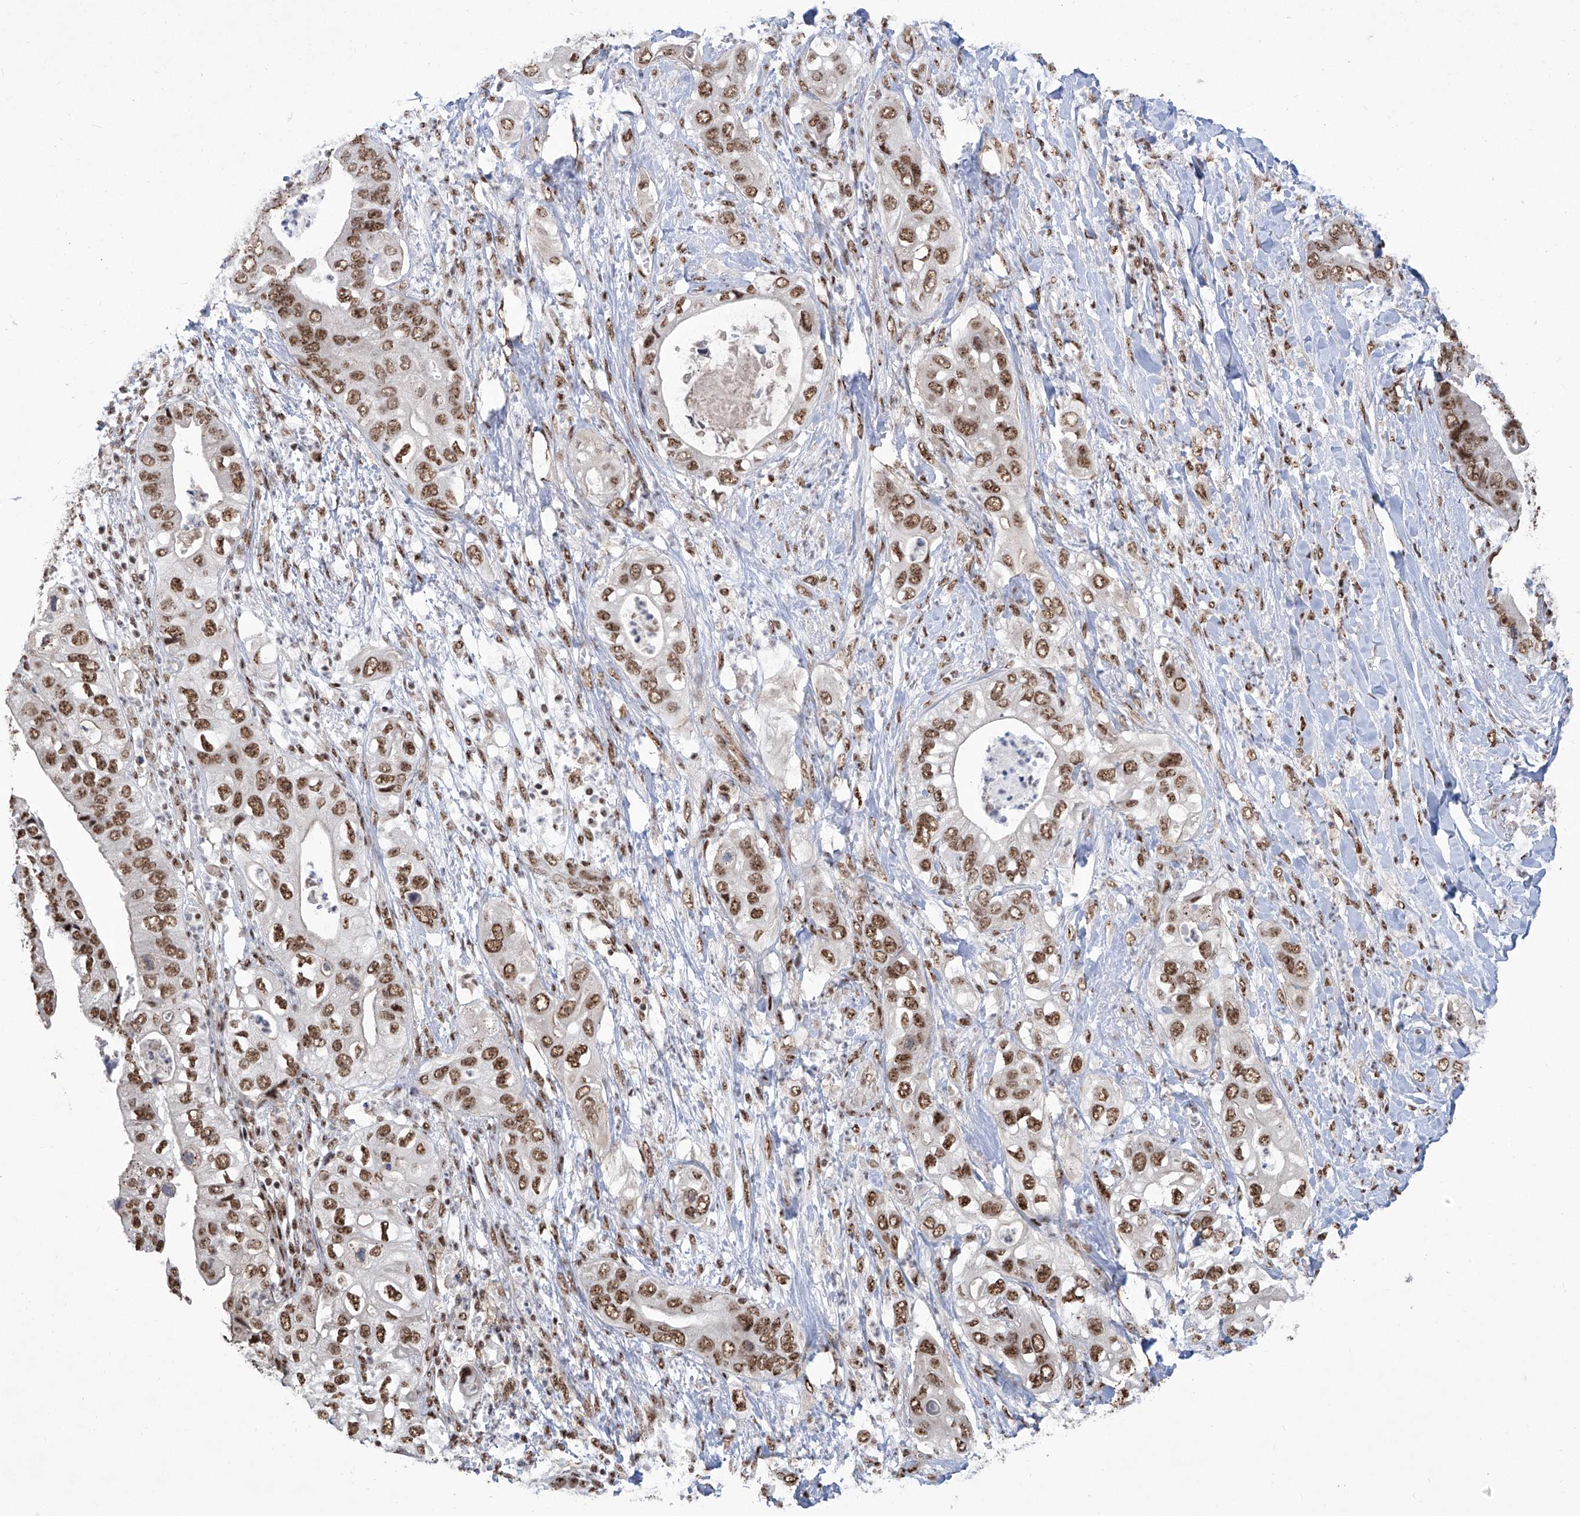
{"staining": {"intensity": "strong", "quantity": ">75%", "location": "nuclear"}, "tissue": "pancreatic cancer", "cell_type": "Tumor cells", "image_type": "cancer", "snomed": [{"axis": "morphology", "description": "Adenocarcinoma, NOS"}, {"axis": "topography", "description": "Pancreas"}], "caption": "The photomicrograph reveals staining of adenocarcinoma (pancreatic), revealing strong nuclear protein staining (brown color) within tumor cells.", "gene": "FBXL4", "patient": {"sex": "female", "age": 78}}